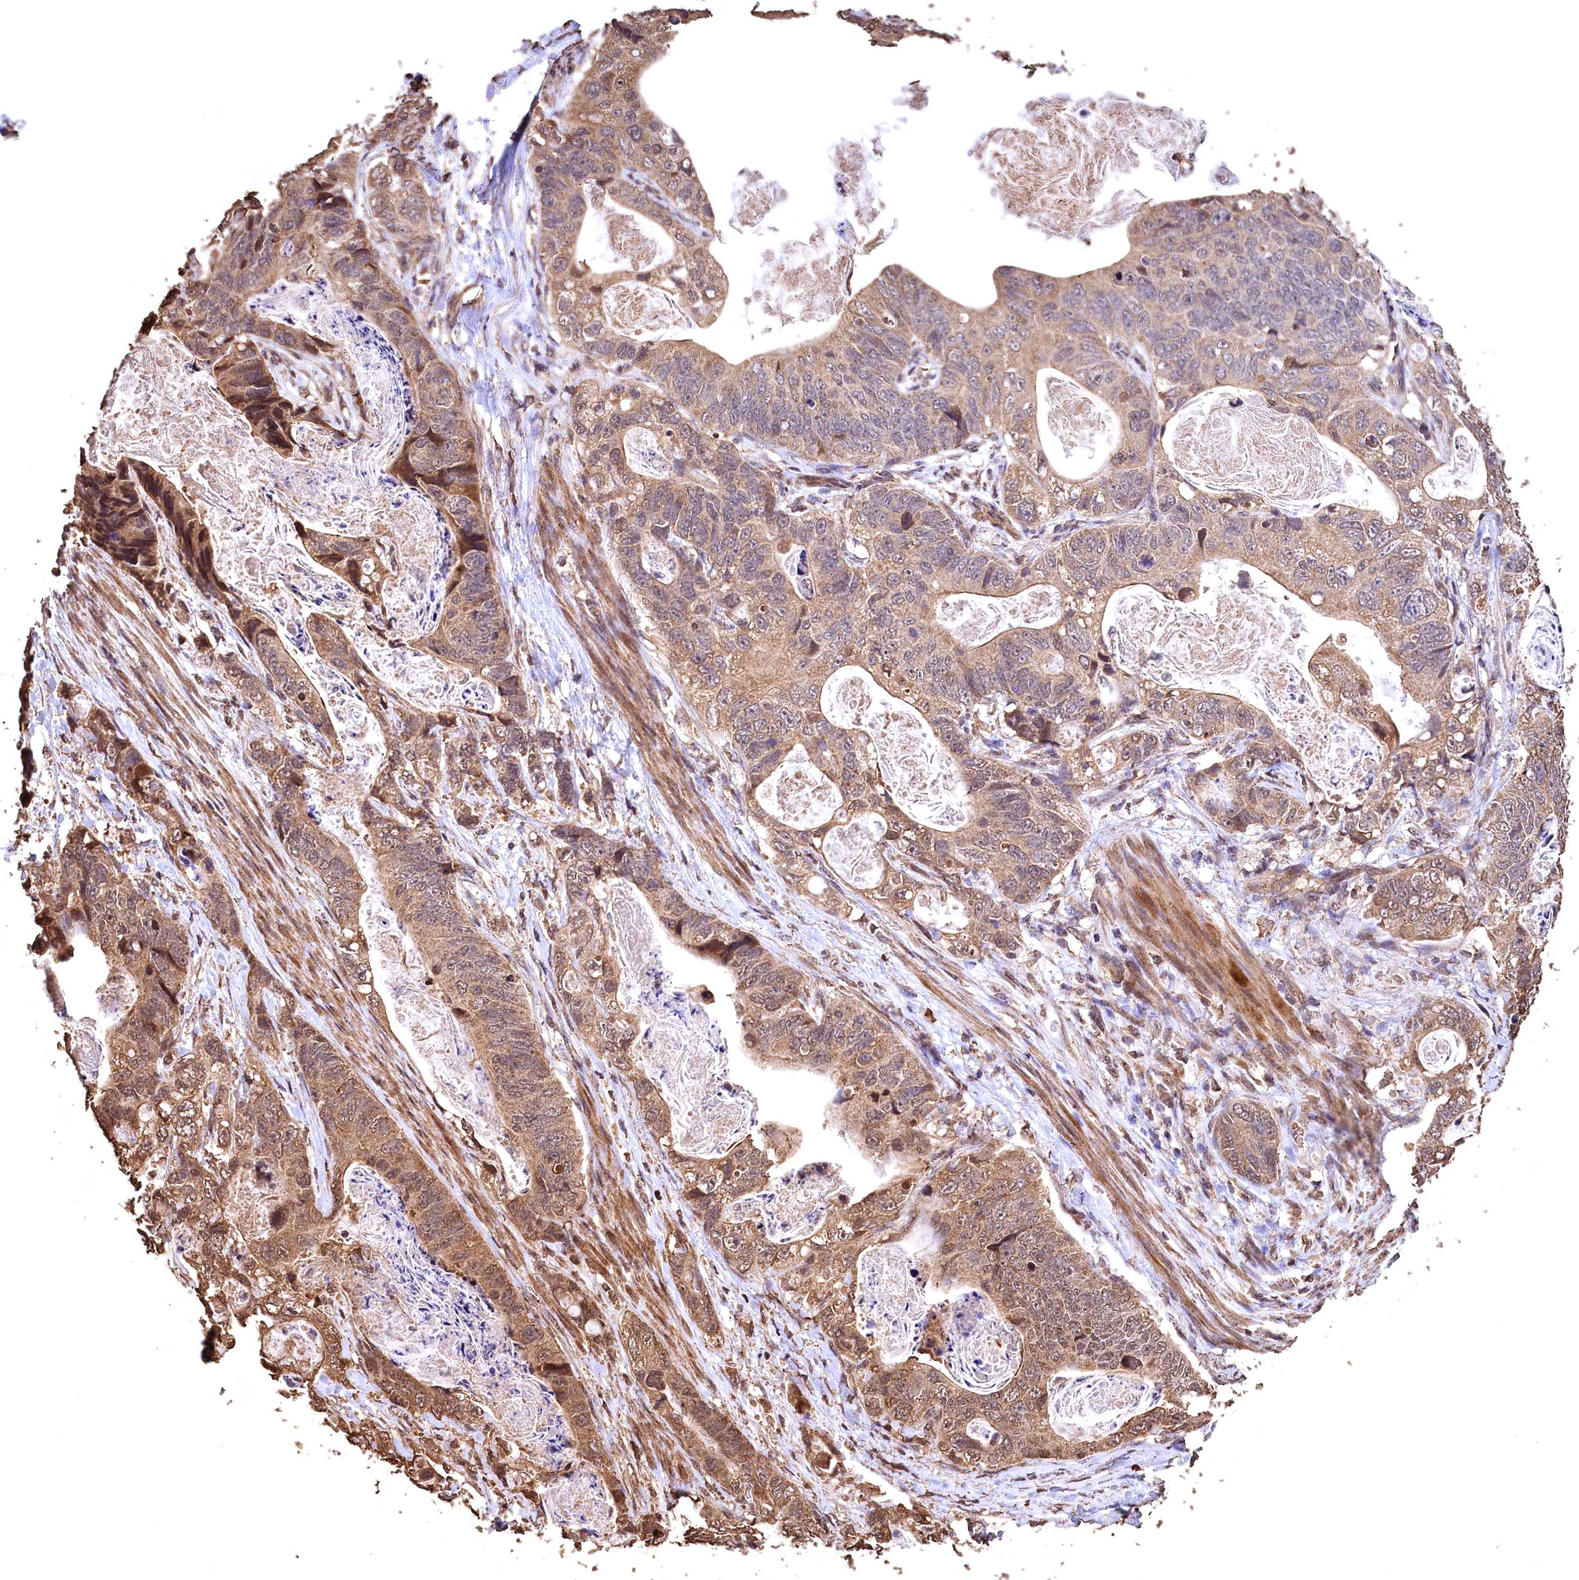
{"staining": {"intensity": "weak", "quantity": ">75%", "location": "cytoplasmic/membranous"}, "tissue": "stomach cancer", "cell_type": "Tumor cells", "image_type": "cancer", "snomed": [{"axis": "morphology", "description": "Normal tissue, NOS"}, {"axis": "morphology", "description": "Adenocarcinoma, NOS"}, {"axis": "topography", "description": "Stomach"}], "caption": "DAB (3,3'-diaminobenzidine) immunohistochemical staining of human stomach adenocarcinoma exhibits weak cytoplasmic/membranous protein positivity in about >75% of tumor cells.", "gene": "CEP57L1", "patient": {"sex": "female", "age": 89}}